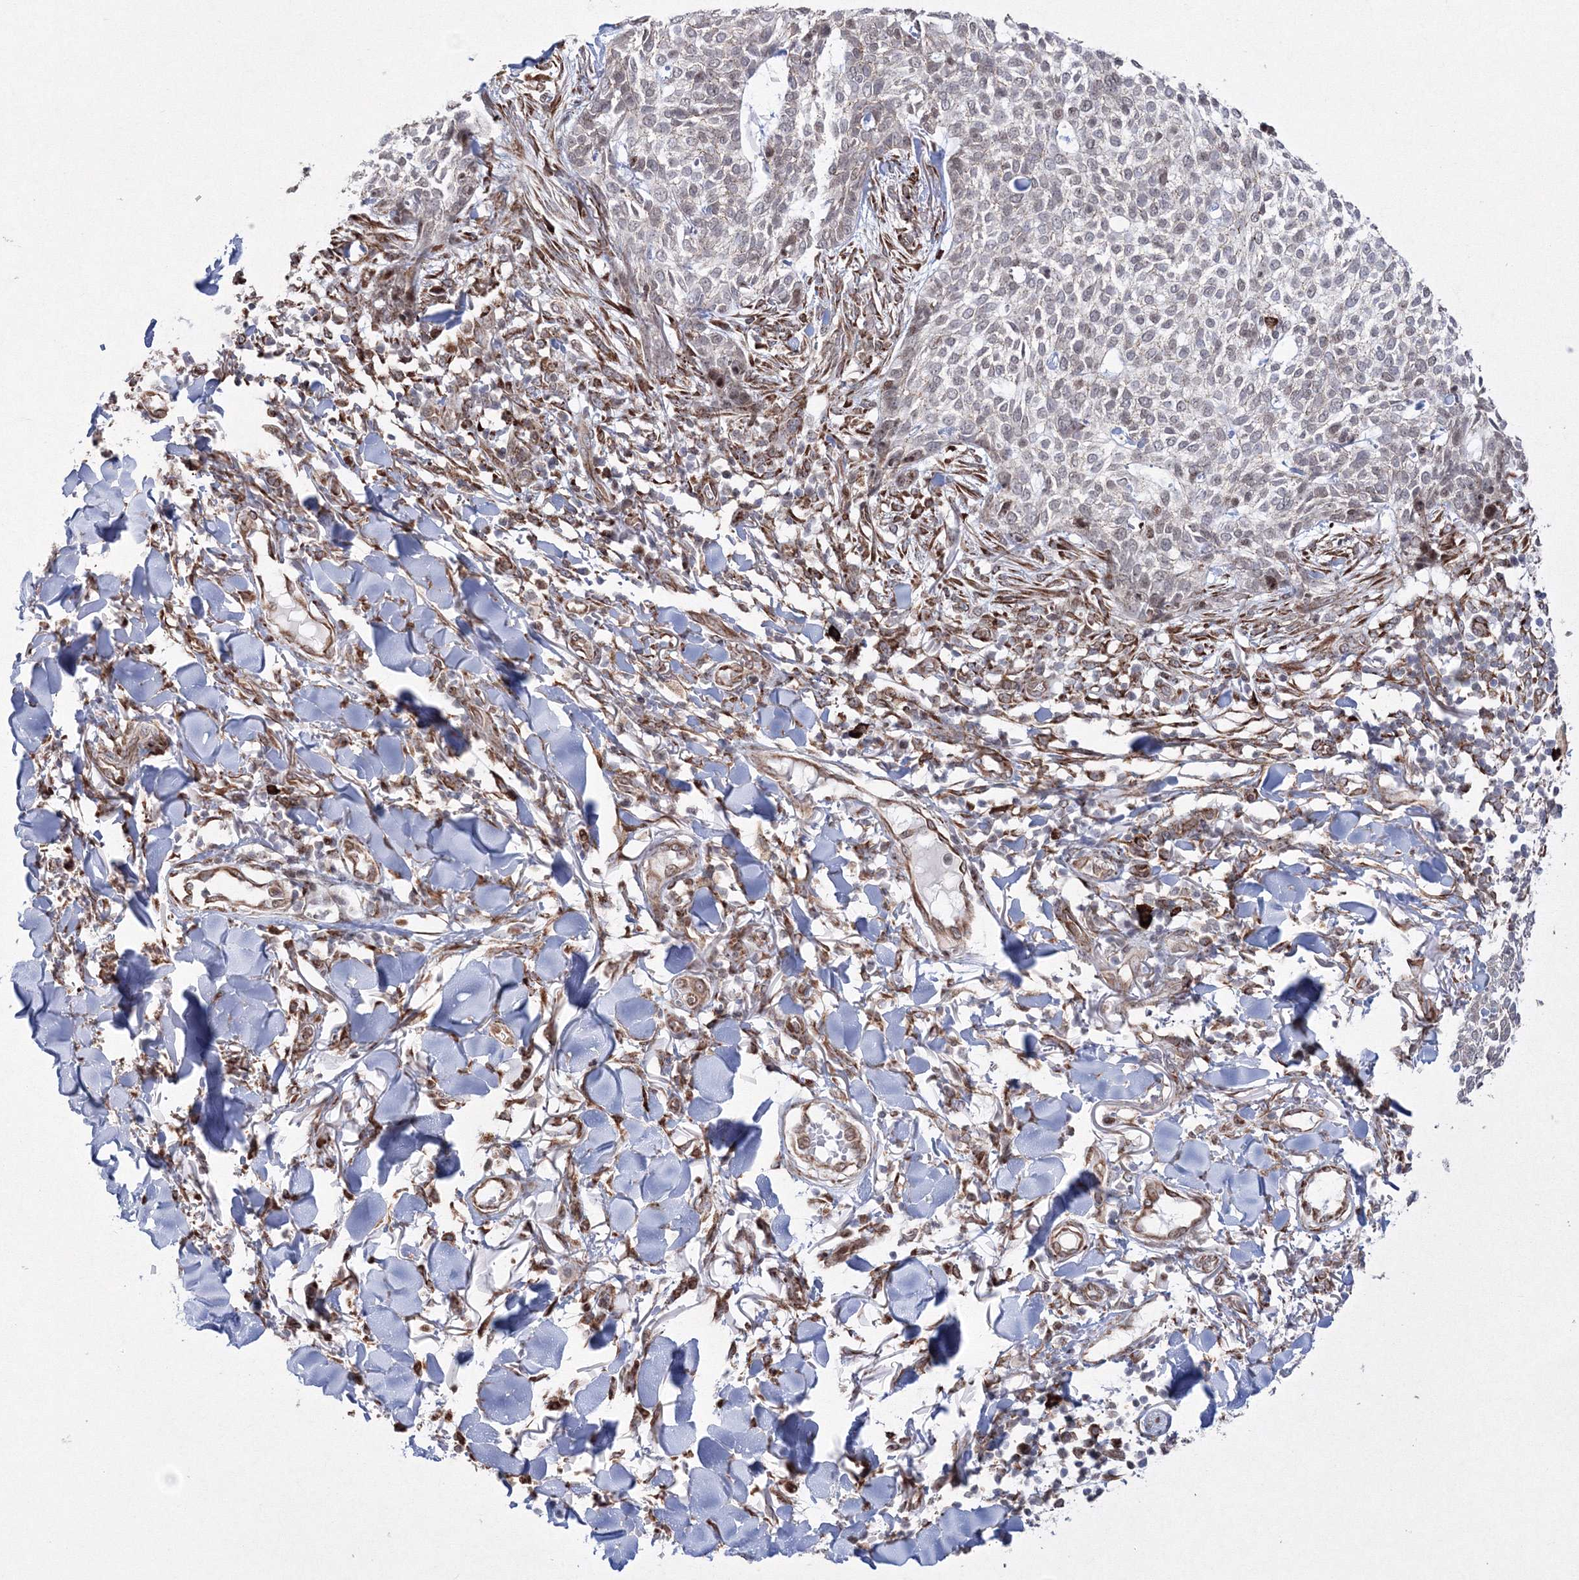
{"staining": {"intensity": "moderate", "quantity": "<25%", "location": "nuclear"}, "tissue": "skin cancer", "cell_type": "Tumor cells", "image_type": "cancer", "snomed": [{"axis": "morphology", "description": "Basal cell carcinoma"}, {"axis": "topography", "description": "Skin"}], "caption": "This is an image of immunohistochemistry staining of skin basal cell carcinoma, which shows moderate staining in the nuclear of tumor cells.", "gene": "EFCAB12", "patient": {"sex": "female", "age": 64}}